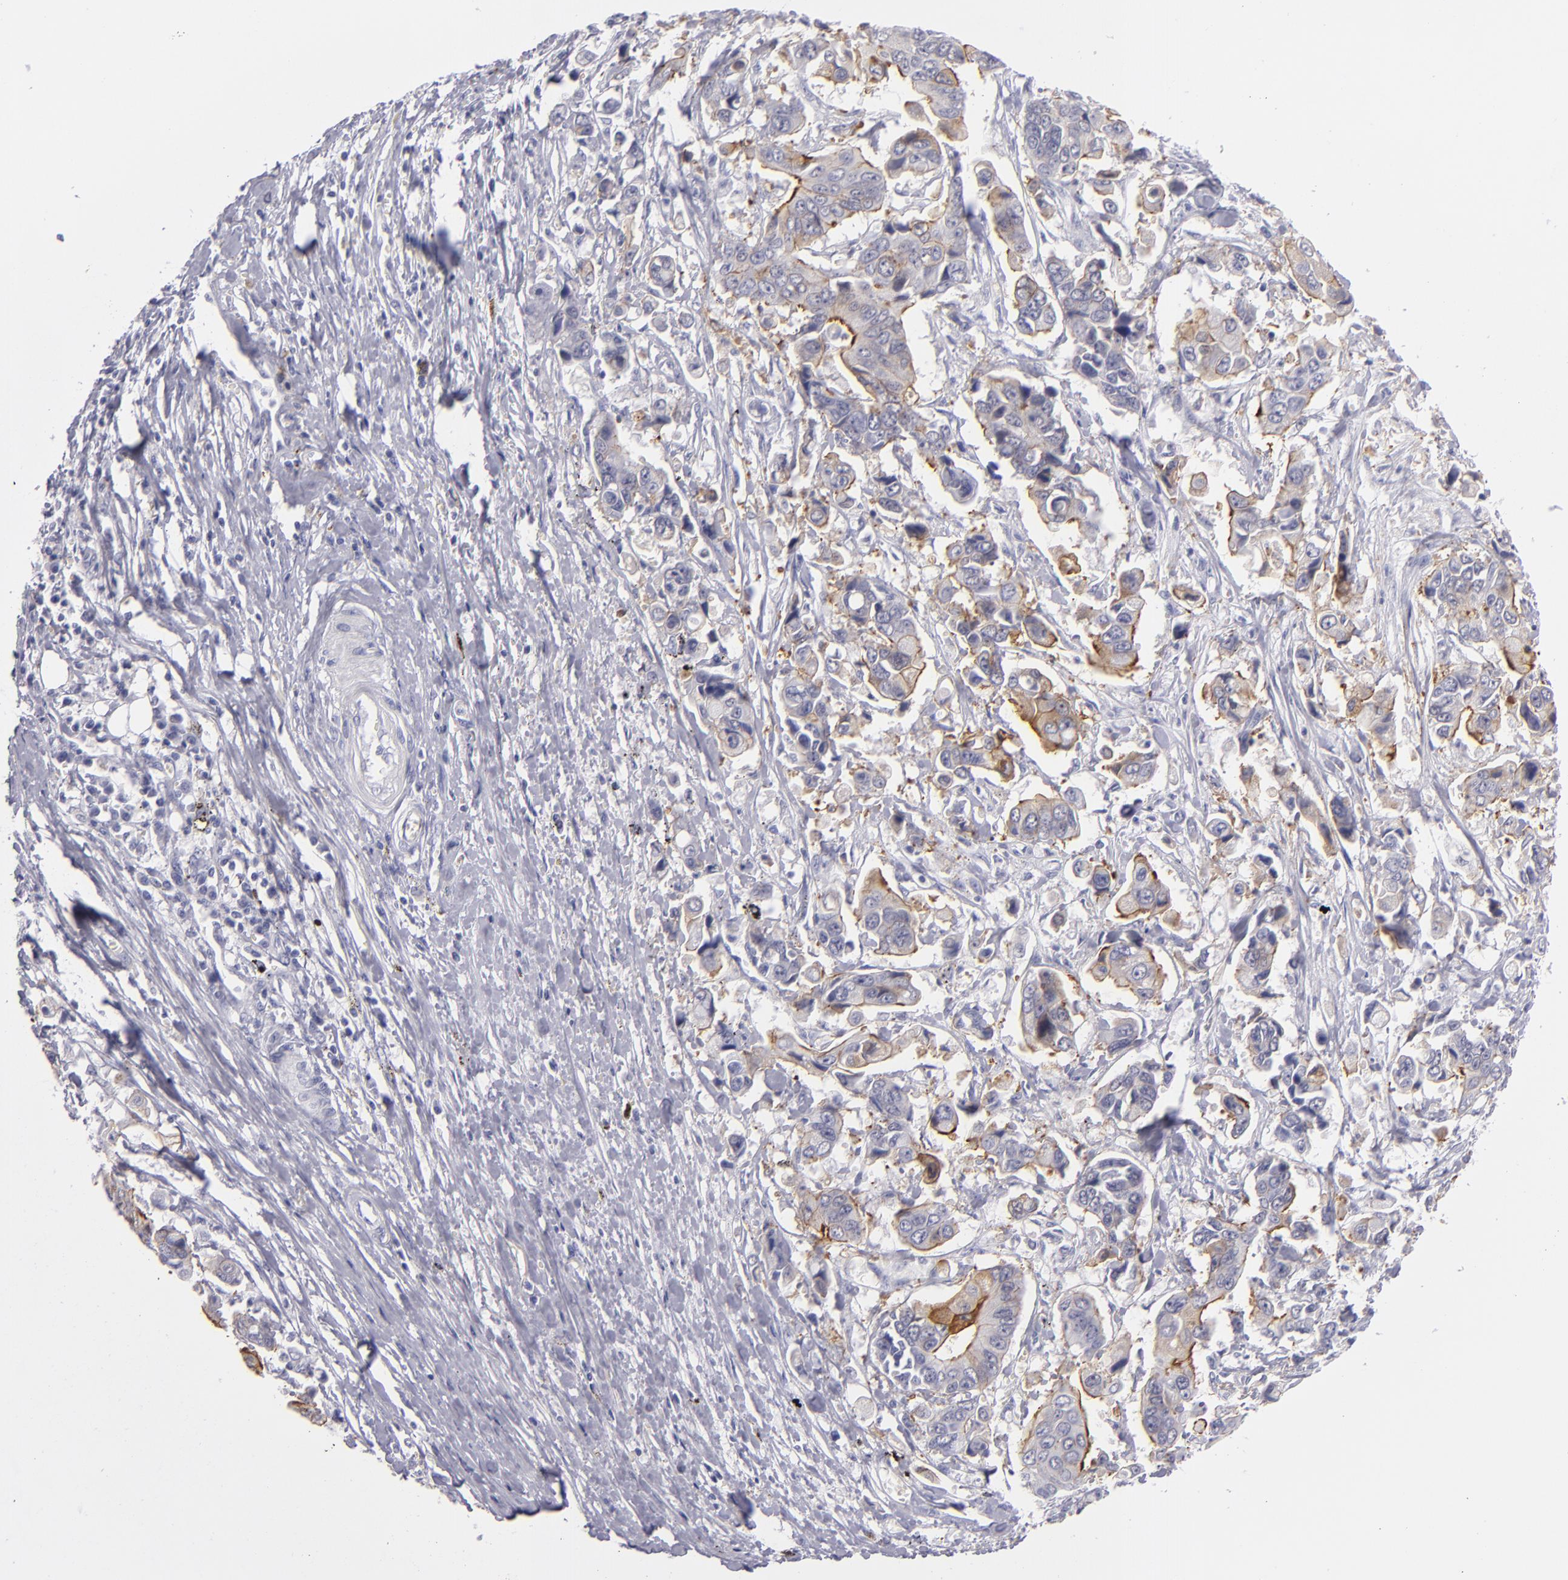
{"staining": {"intensity": "moderate", "quantity": "25%-75%", "location": "cytoplasmic/membranous"}, "tissue": "stomach cancer", "cell_type": "Tumor cells", "image_type": "cancer", "snomed": [{"axis": "morphology", "description": "Adenocarcinoma, NOS"}, {"axis": "topography", "description": "Stomach, upper"}], "caption": "An image of stomach cancer (adenocarcinoma) stained for a protein displays moderate cytoplasmic/membranous brown staining in tumor cells.", "gene": "VIL1", "patient": {"sex": "male", "age": 80}}